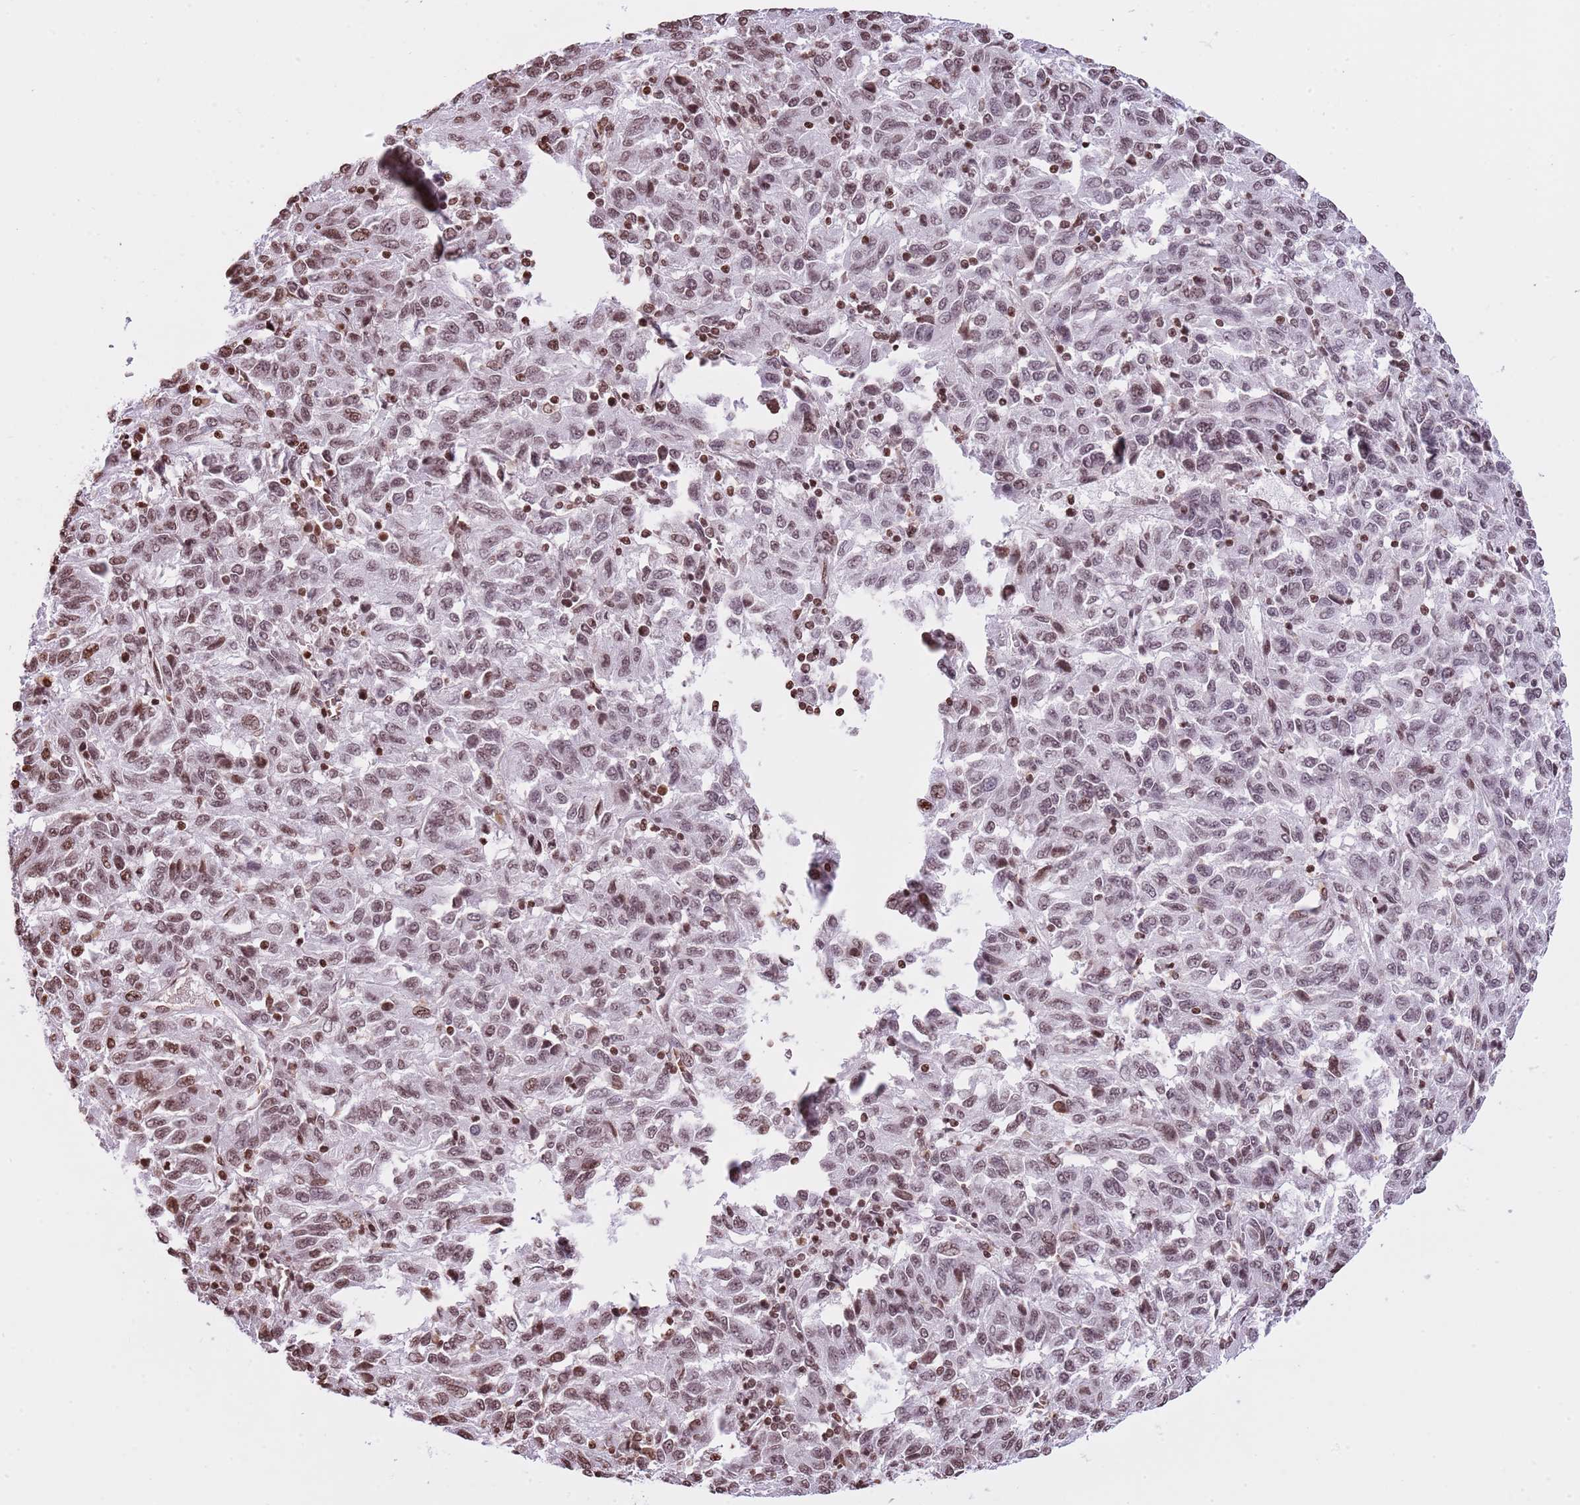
{"staining": {"intensity": "moderate", "quantity": ">75%", "location": "nuclear"}, "tissue": "melanoma", "cell_type": "Tumor cells", "image_type": "cancer", "snomed": [{"axis": "morphology", "description": "Malignant melanoma, Metastatic site"}, {"axis": "topography", "description": "Lung"}], "caption": "A brown stain shows moderate nuclear positivity of a protein in human malignant melanoma (metastatic site) tumor cells.", "gene": "KPNA3", "patient": {"sex": "male", "age": 64}}